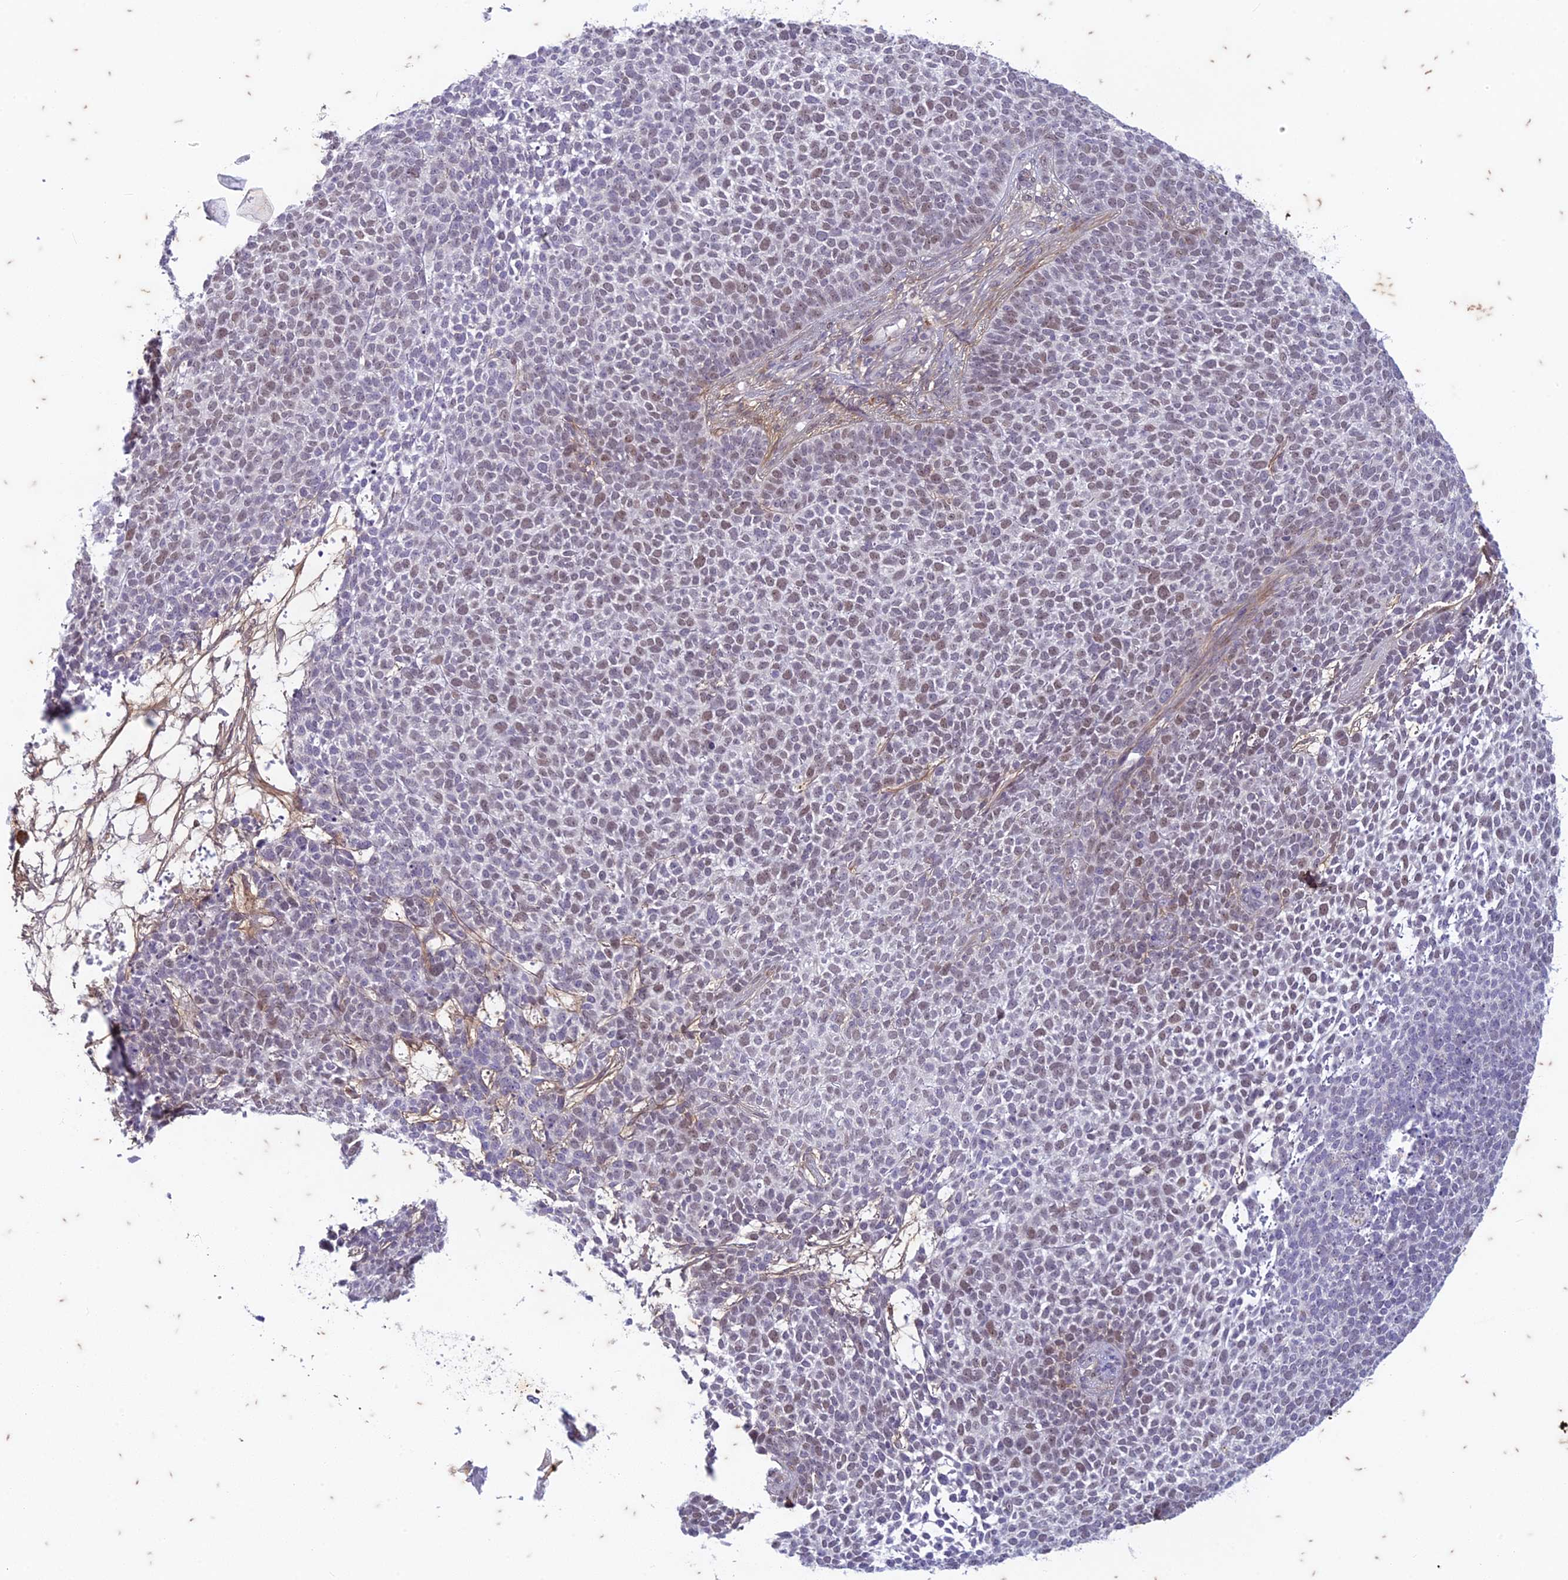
{"staining": {"intensity": "moderate", "quantity": "25%-75%", "location": "nuclear"}, "tissue": "skin cancer", "cell_type": "Tumor cells", "image_type": "cancer", "snomed": [{"axis": "morphology", "description": "Basal cell carcinoma"}, {"axis": "topography", "description": "Skin"}], "caption": "This histopathology image shows immunohistochemistry (IHC) staining of basal cell carcinoma (skin), with medium moderate nuclear positivity in approximately 25%-75% of tumor cells.", "gene": "PABPN1L", "patient": {"sex": "female", "age": 84}}